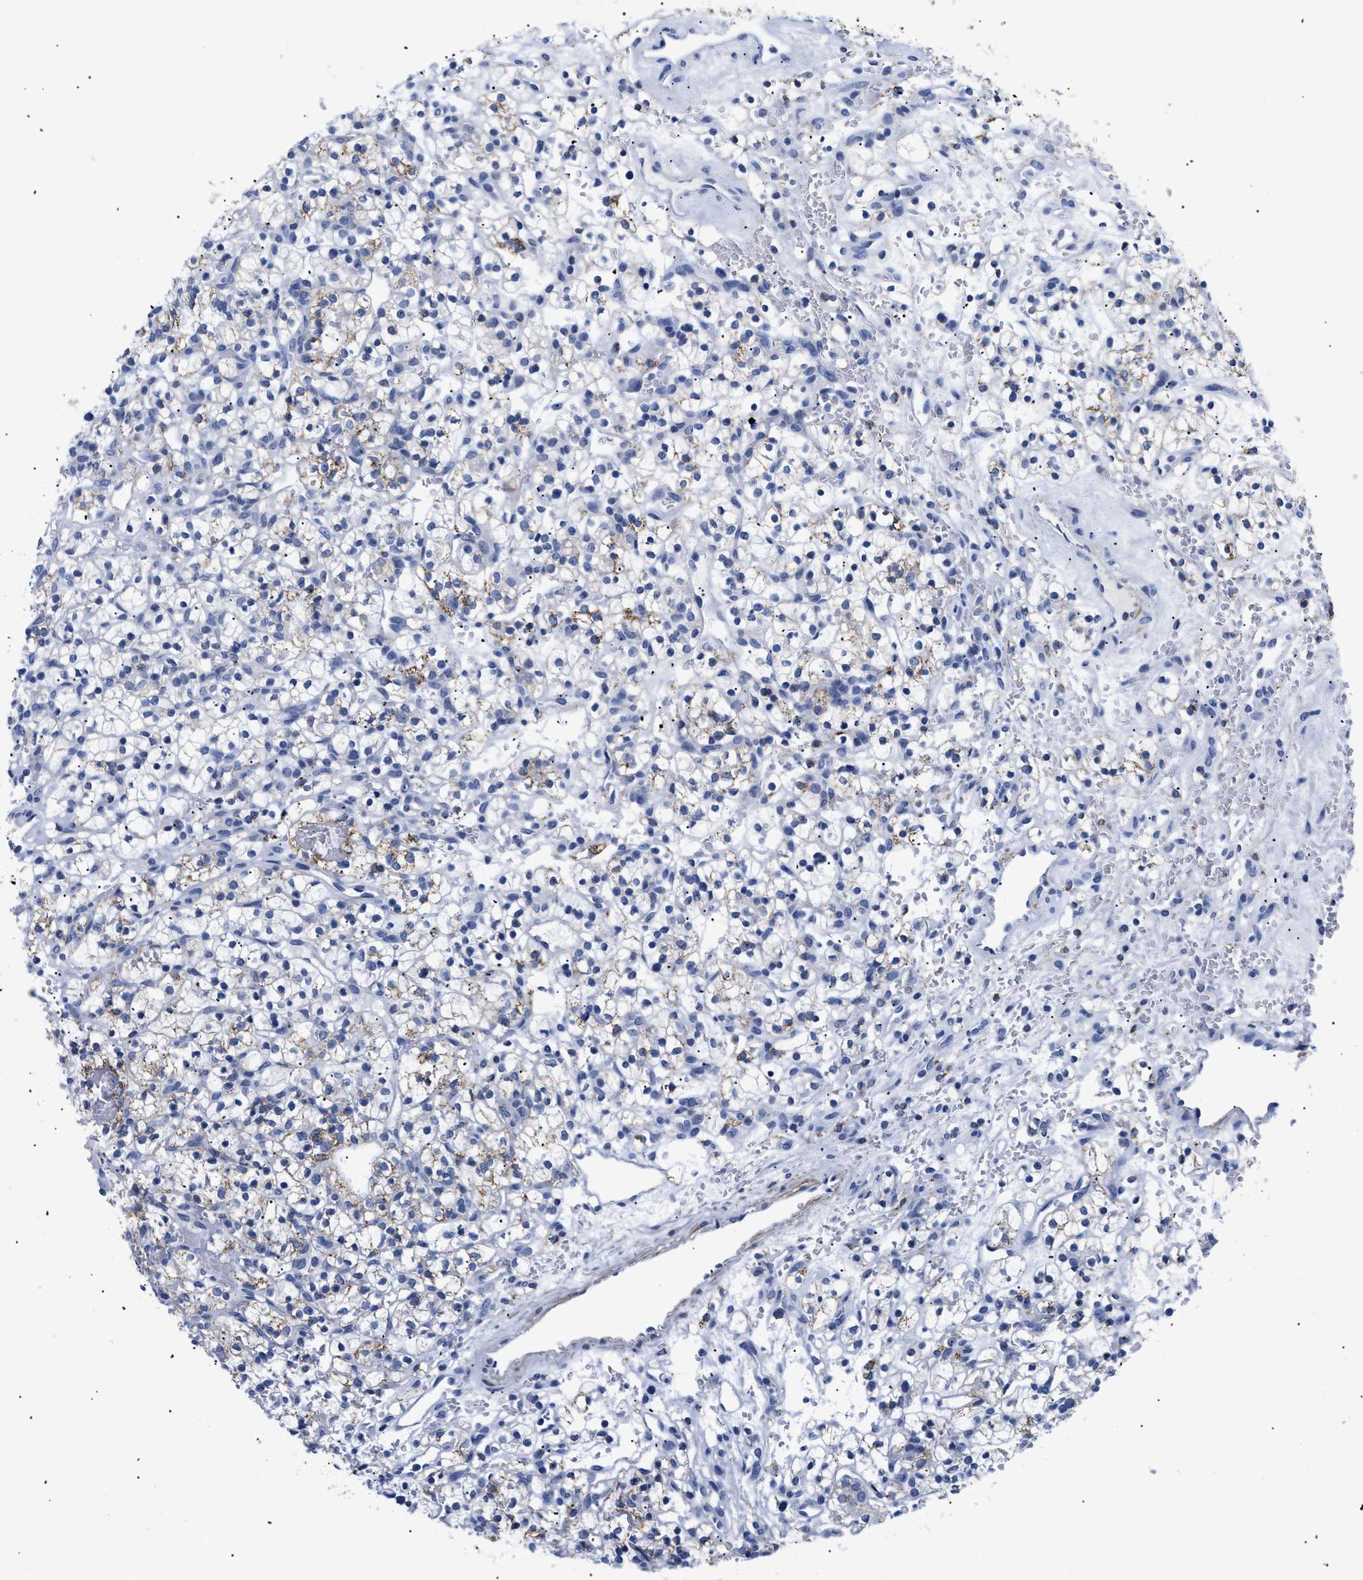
{"staining": {"intensity": "moderate", "quantity": ">75%", "location": "cytoplasmic/membranous"}, "tissue": "renal cancer", "cell_type": "Tumor cells", "image_type": "cancer", "snomed": [{"axis": "morphology", "description": "Adenocarcinoma, NOS"}, {"axis": "topography", "description": "Kidney"}], "caption": "The micrograph exhibits a brown stain indicating the presence of a protein in the cytoplasmic/membranous of tumor cells in renal cancer.", "gene": "GPR149", "patient": {"sex": "female", "age": 57}}